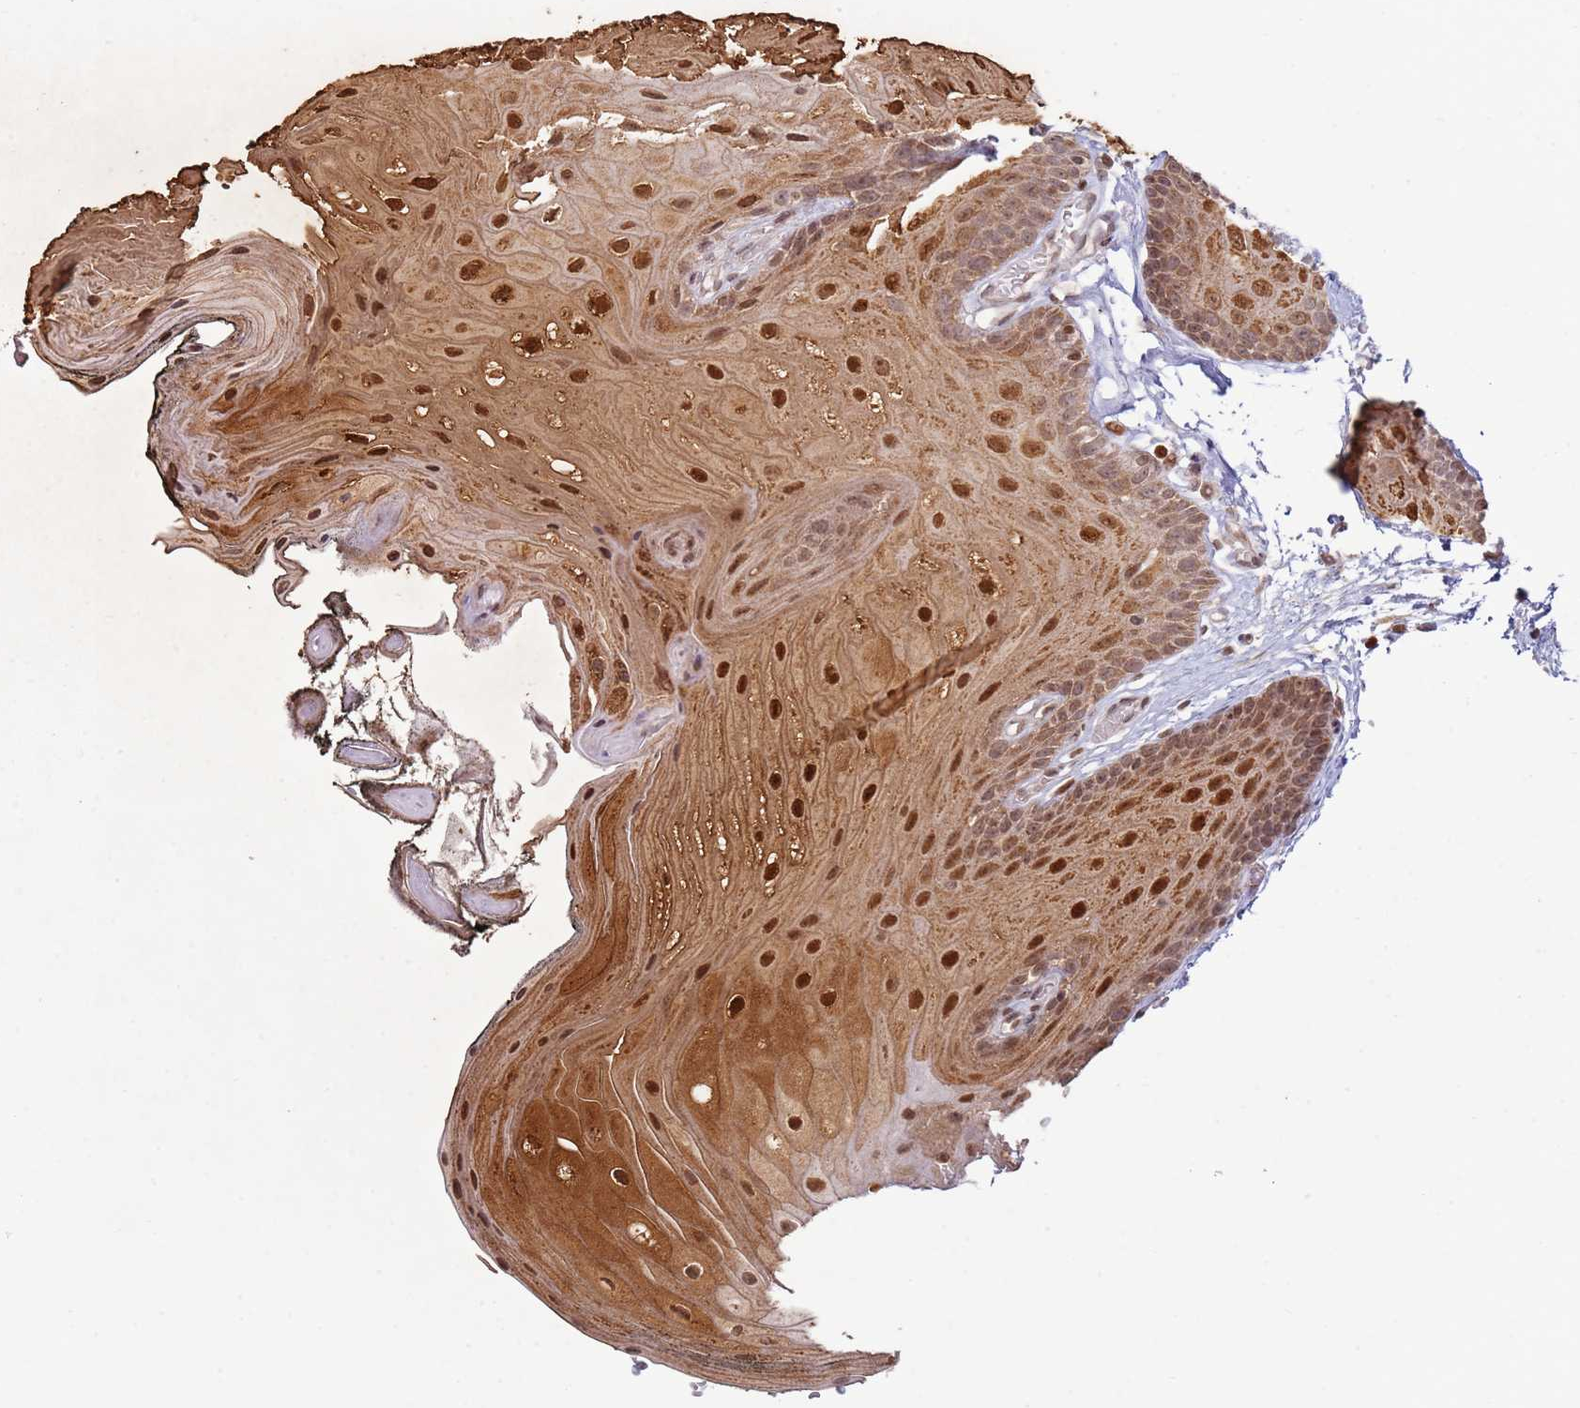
{"staining": {"intensity": "strong", "quantity": ">75%", "location": "cytoplasmic/membranous,nuclear"}, "tissue": "oral mucosa", "cell_type": "Squamous epithelial cells", "image_type": "normal", "snomed": [{"axis": "morphology", "description": "Normal tissue, NOS"}, {"axis": "morphology", "description": "Squamous cell carcinoma, NOS"}, {"axis": "topography", "description": "Oral tissue"}, {"axis": "topography", "description": "Head-Neck"}], "caption": "Squamous epithelial cells display high levels of strong cytoplasmic/membranous,nuclear staining in approximately >75% of cells in normal human oral mucosa. (DAB (3,3'-diaminobenzidine) IHC with brightfield microscopy, high magnification).", "gene": "SCAF1", "patient": {"sex": "female", "age": 81}}